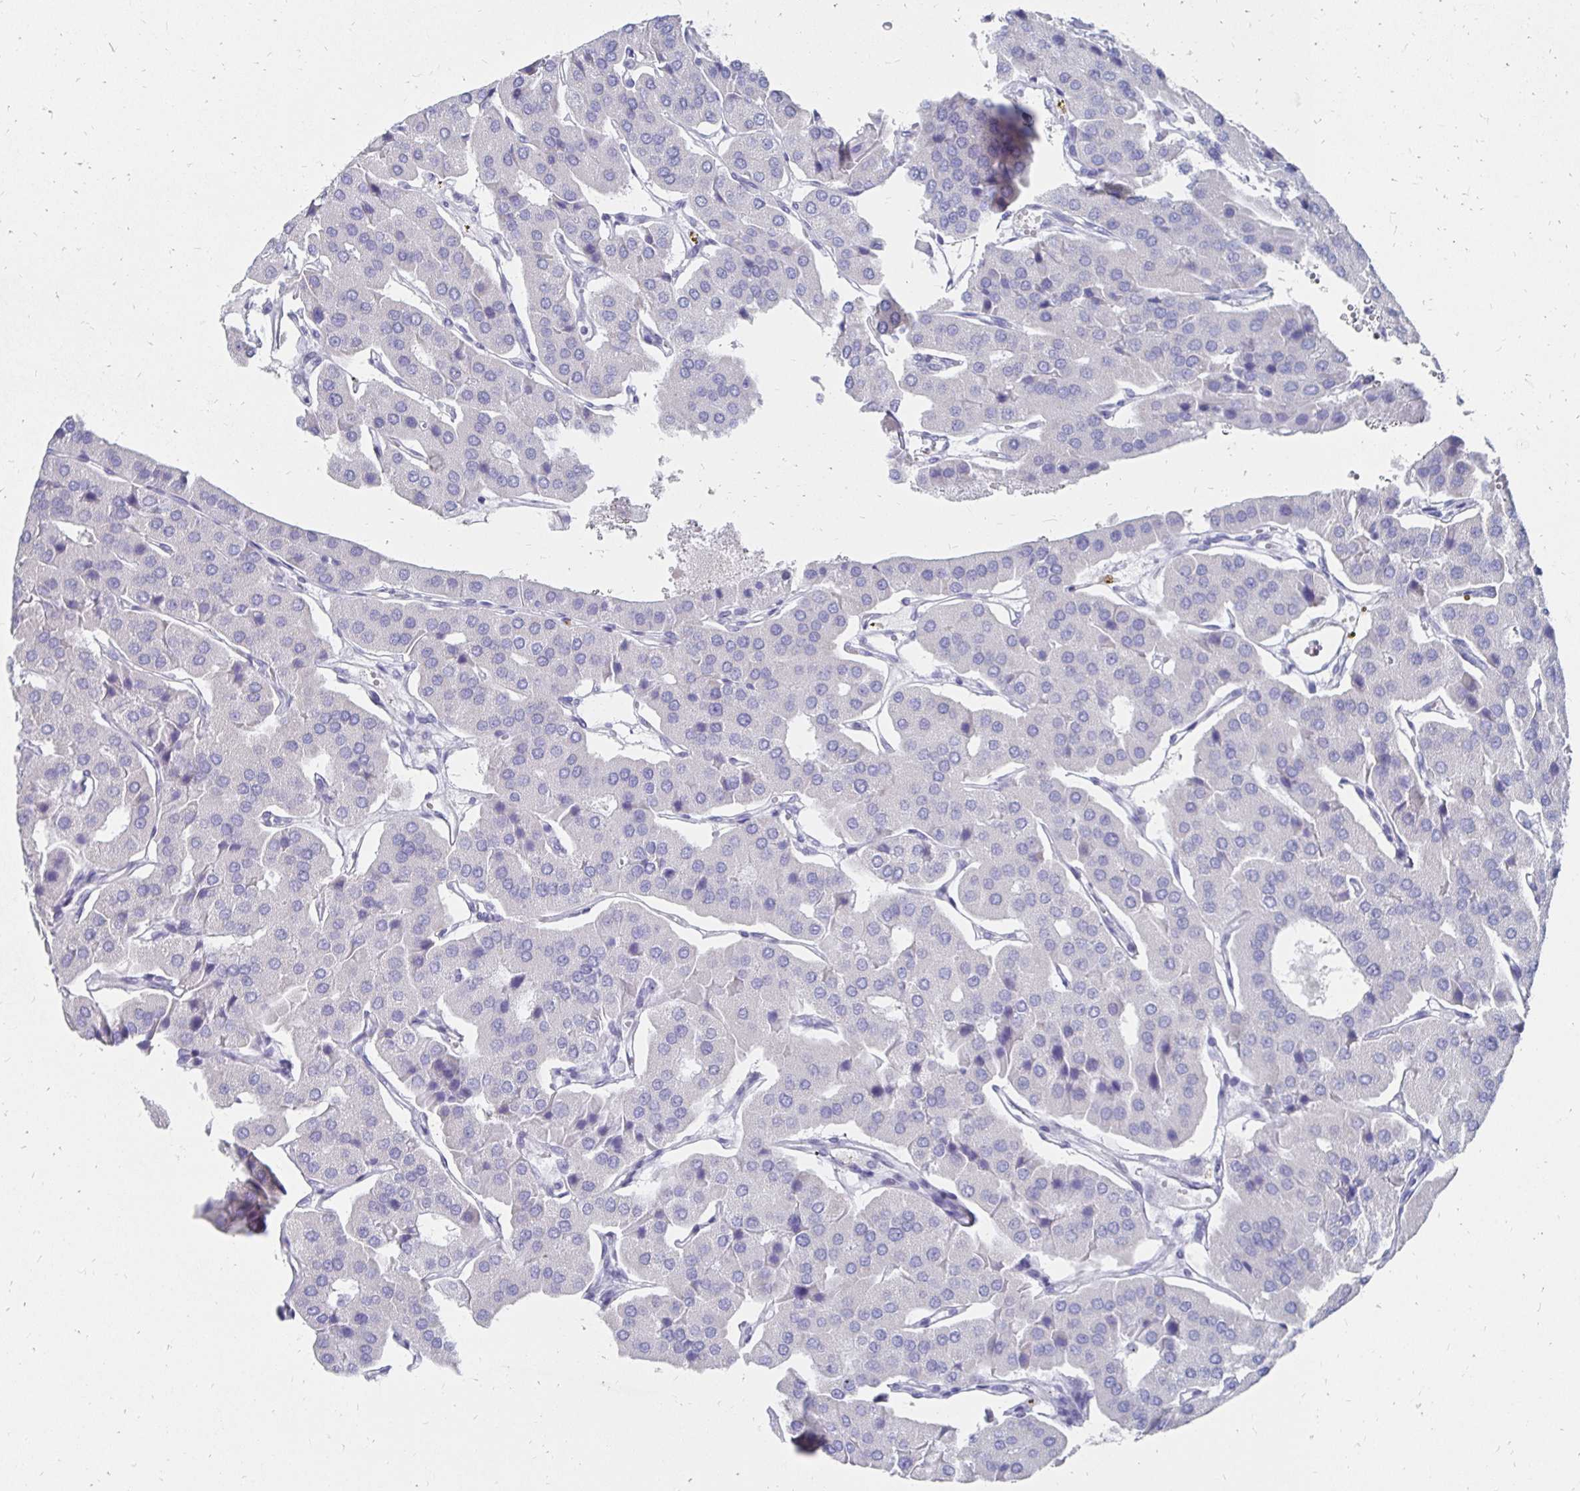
{"staining": {"intensity": "negative", "quantity": "none", "location": "none"}, "tissue": "parathyroid gland", "cell_type": "Glandular cells", "image_type": "normal", "snomed": [{"axis": "morphology", "description": "Normal tissue, NOS"}, {"axis": "morphology", "description": "Adenoma, NOS"}, {"axis": "topography", "description": "Parathyroid gland"}], "caption": "Benign parathyroid gland was stained to show a protein in brown. There is no significant staining in glandular cells. The staining was performed using DAB (3,3'-diaminobenzidine) to visualize the protein expression in brown, while the nuclei were stained in blue with hematoxylin (Magnification: 20x).", "gene": "SYCP3", "patient": {"sex": "female", "age": 86}}